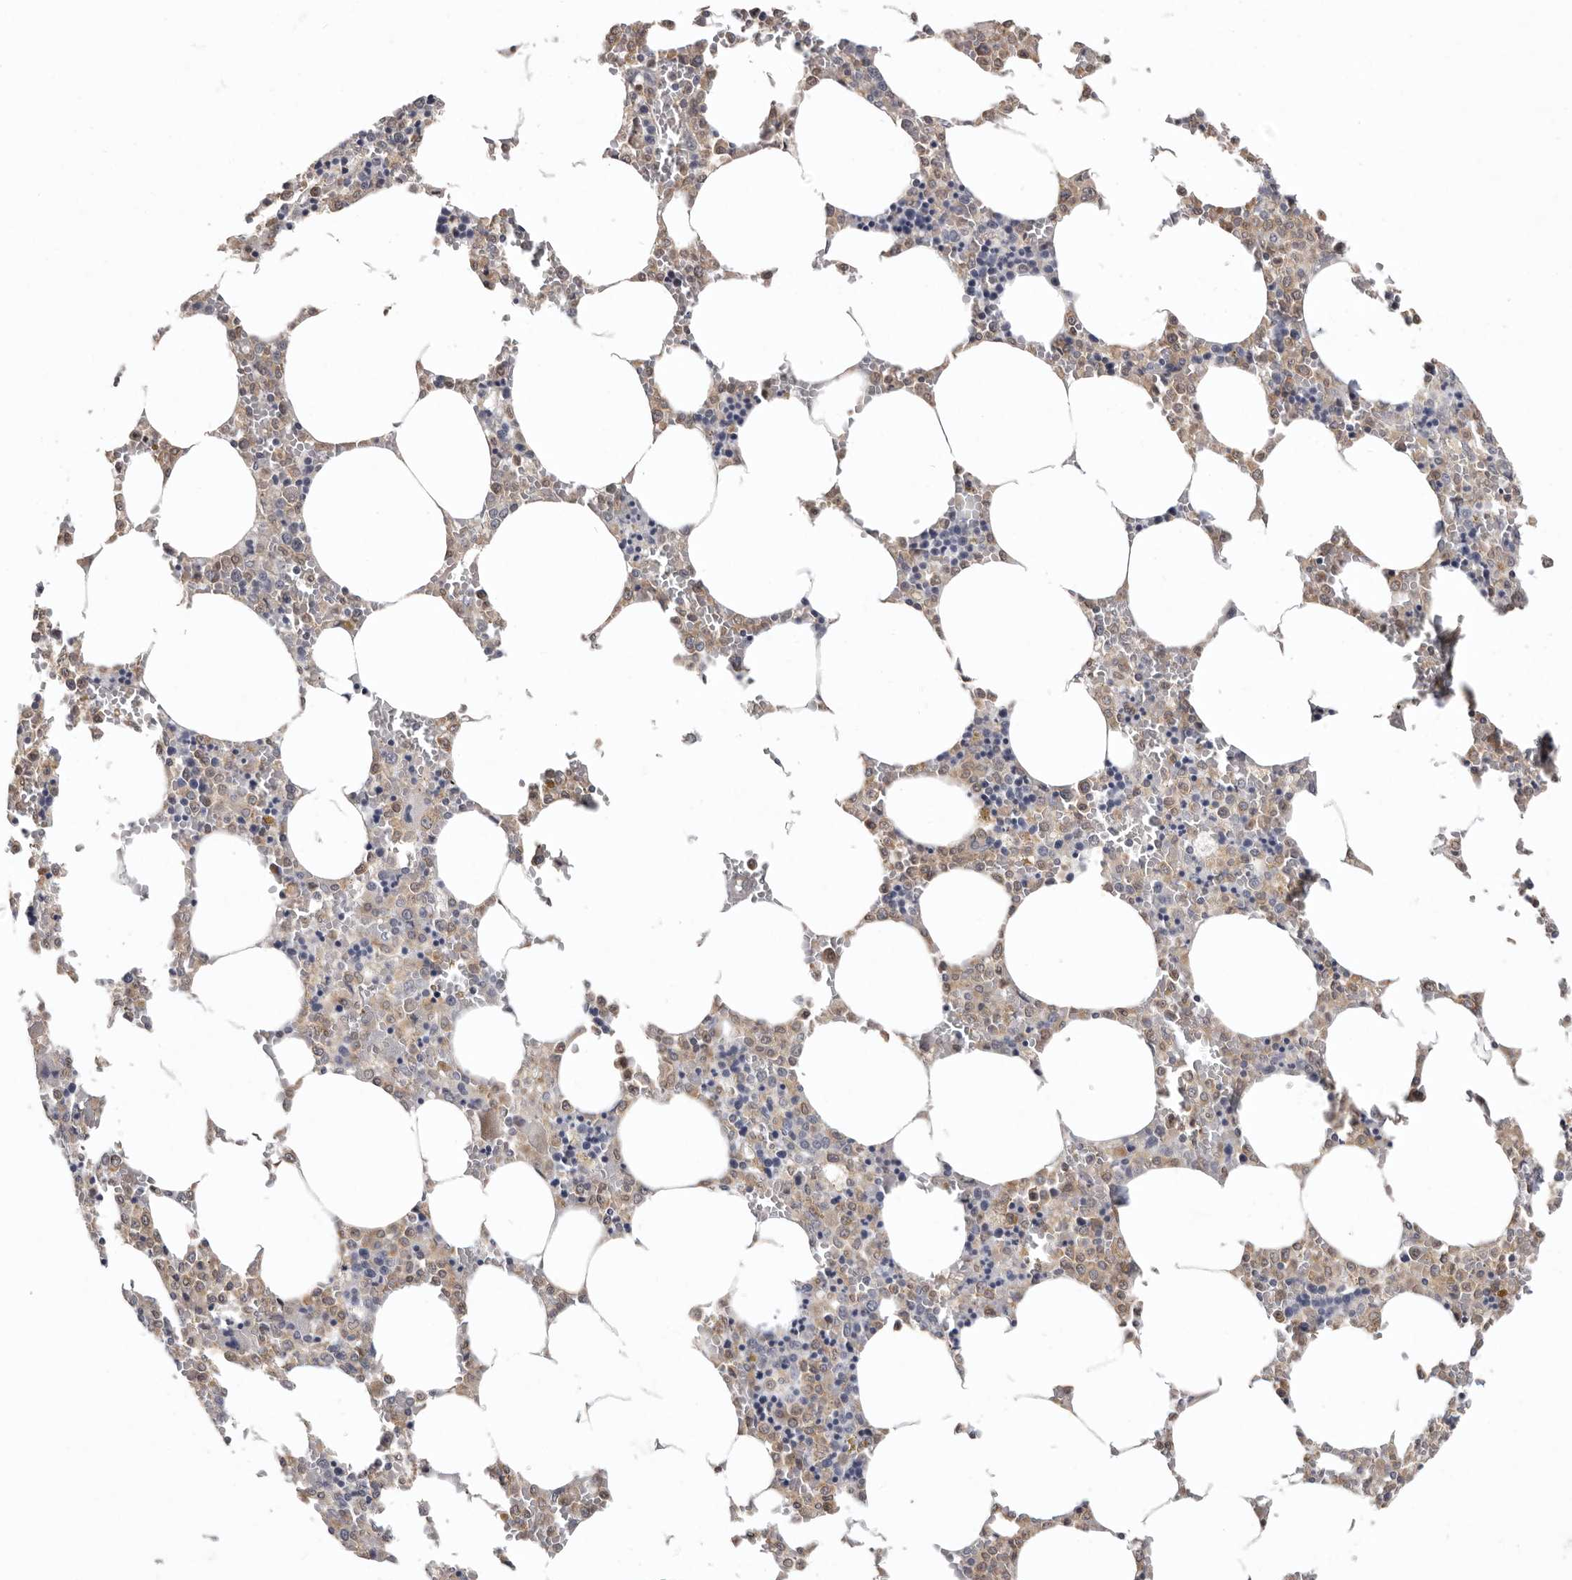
{"staining": {"intensity": "negative", "quantity": "none", "location": "none"}, "tissue": "bone marrow", "cell_type": "Hematopoietic cells", "image_type": "normal", "snomed": [{"axis": "morphology", "description": "Normal tissue, NOS"}, {"axis": "topography", "description": "Bone marrow"}], "caption": "Immunohistochemical staining of normal human bone marrow demonstrates no significant staining in hematopoietic cells.", "gene": "RALGPS2", "patient": {"sex": "male", "age": 70}}